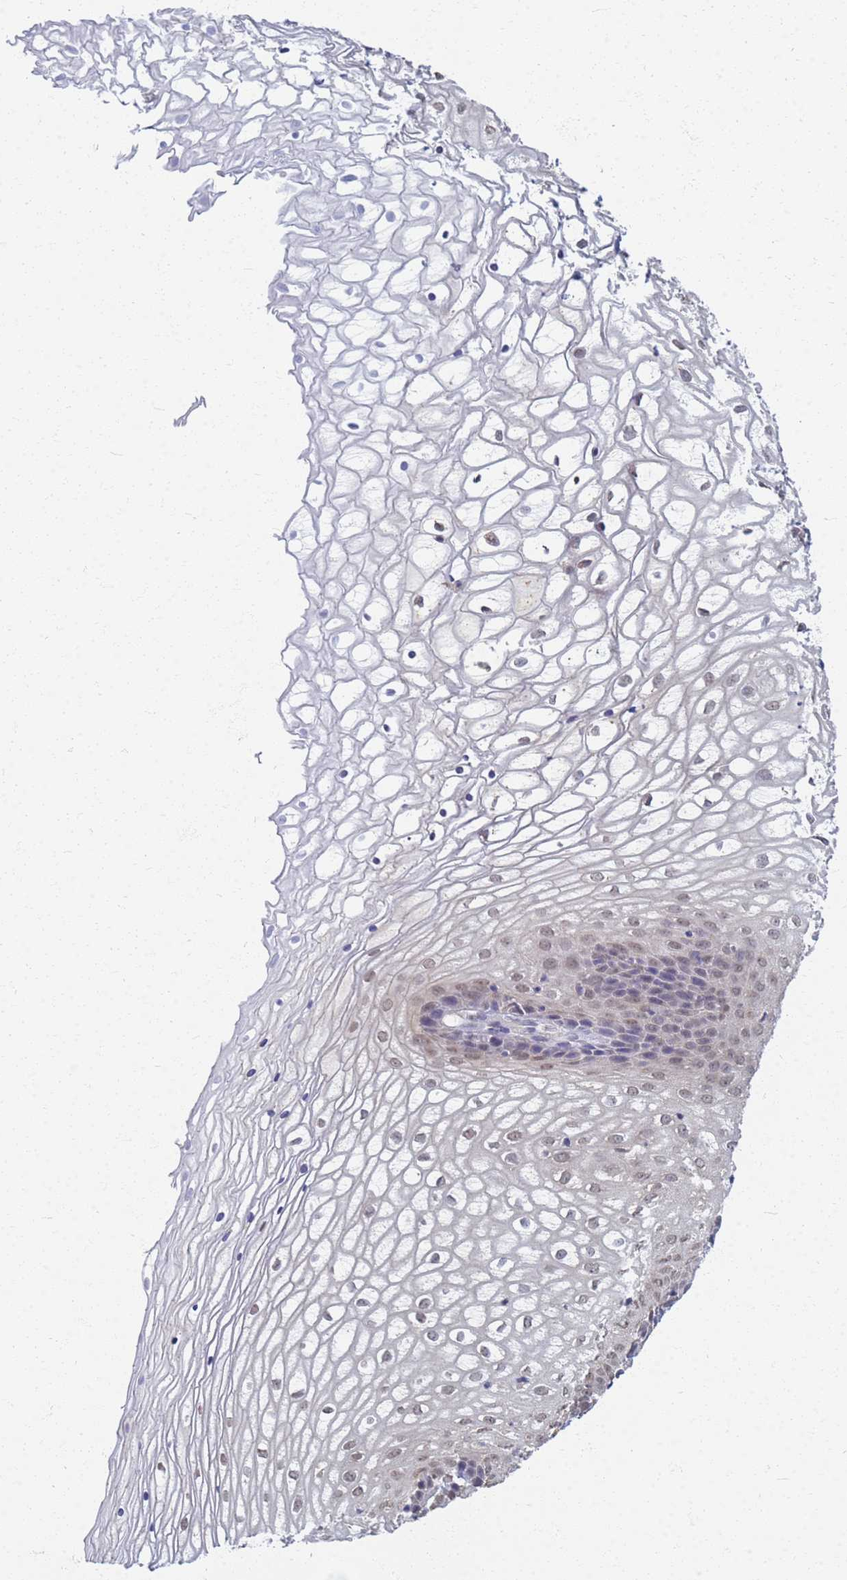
{"staining": {"intensity": "weak", "quantity": "25%-75%", "location": "nuclear"}, "tissue": "vagina", "cell_type": "Squamous epithelial cells", "image_type": "normal", "snomed": [{"axis": "morphology", "description": "Normal tissue, NOS"}, {"axis": "topography", "description": "Vagina"}], "caption": "Vagina stained for a protein (brown) displays weak nuclear positive expression in about 25%-75% of squamous epithelial cells.", "gene": "ATP6V1E1", "patient": {"sex": "female", "age": 34}}